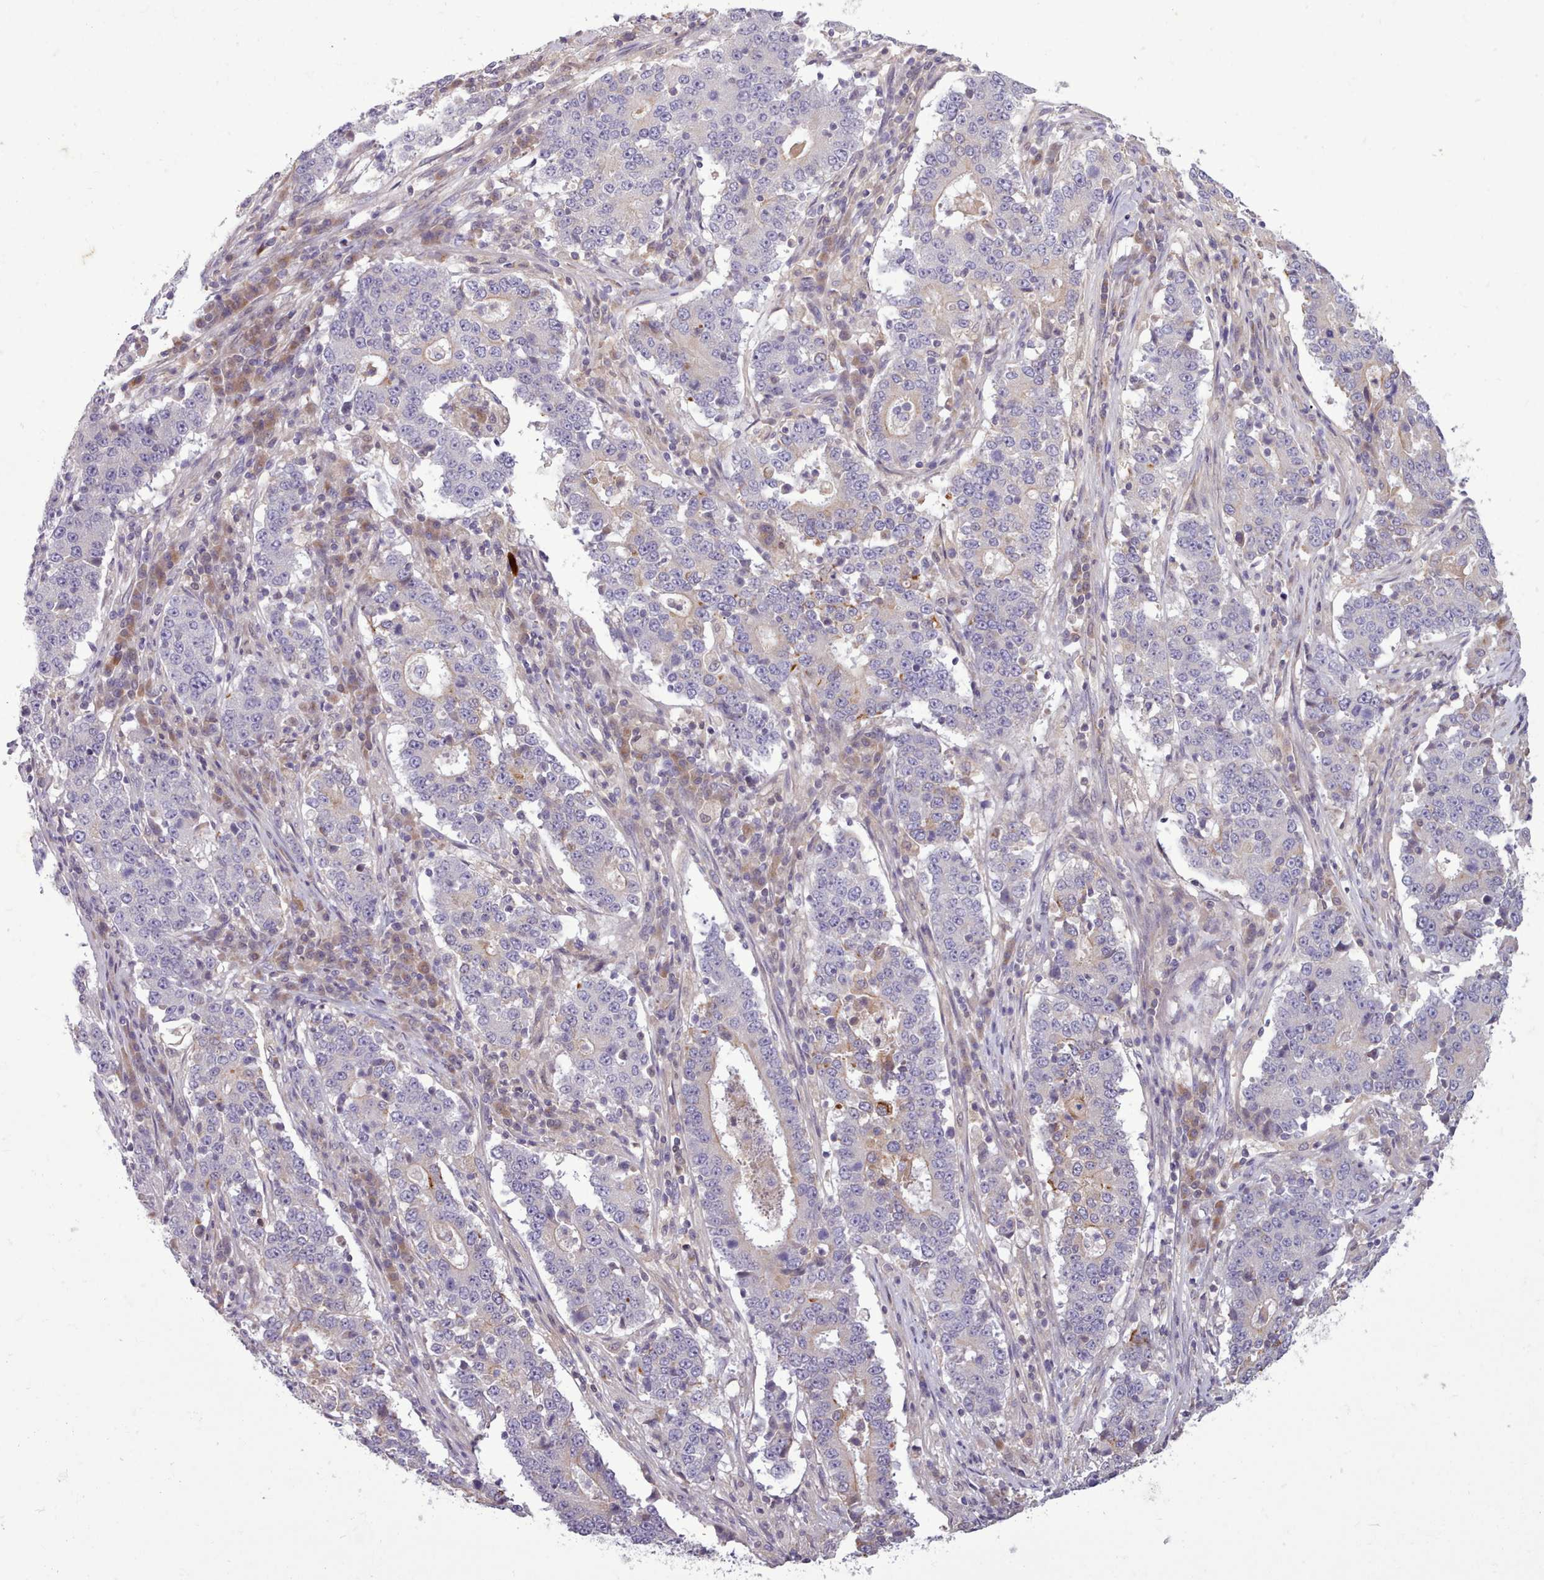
{"staining": {"intensity": "negative", "quantity": "none", "location": "none"}, "tissue": "stomach cancer", "cell_type": "Tumor cells", "image_type": "cancer", "snomed": [{"axis": "morphology", "description": "Adenocarcinoma, NOS"}, {"axis": "topography", "description": "Stomach"}], "caption": "This photomicrograph is of adenocarcinoma (stomach) stained with immunohistochemistry to label a protein in brown with the nuclei are counter-stained blue. There is no staining in tumor cells.", "gene": "NMRK1", "patient": {"sex": "male", "age": 59}}